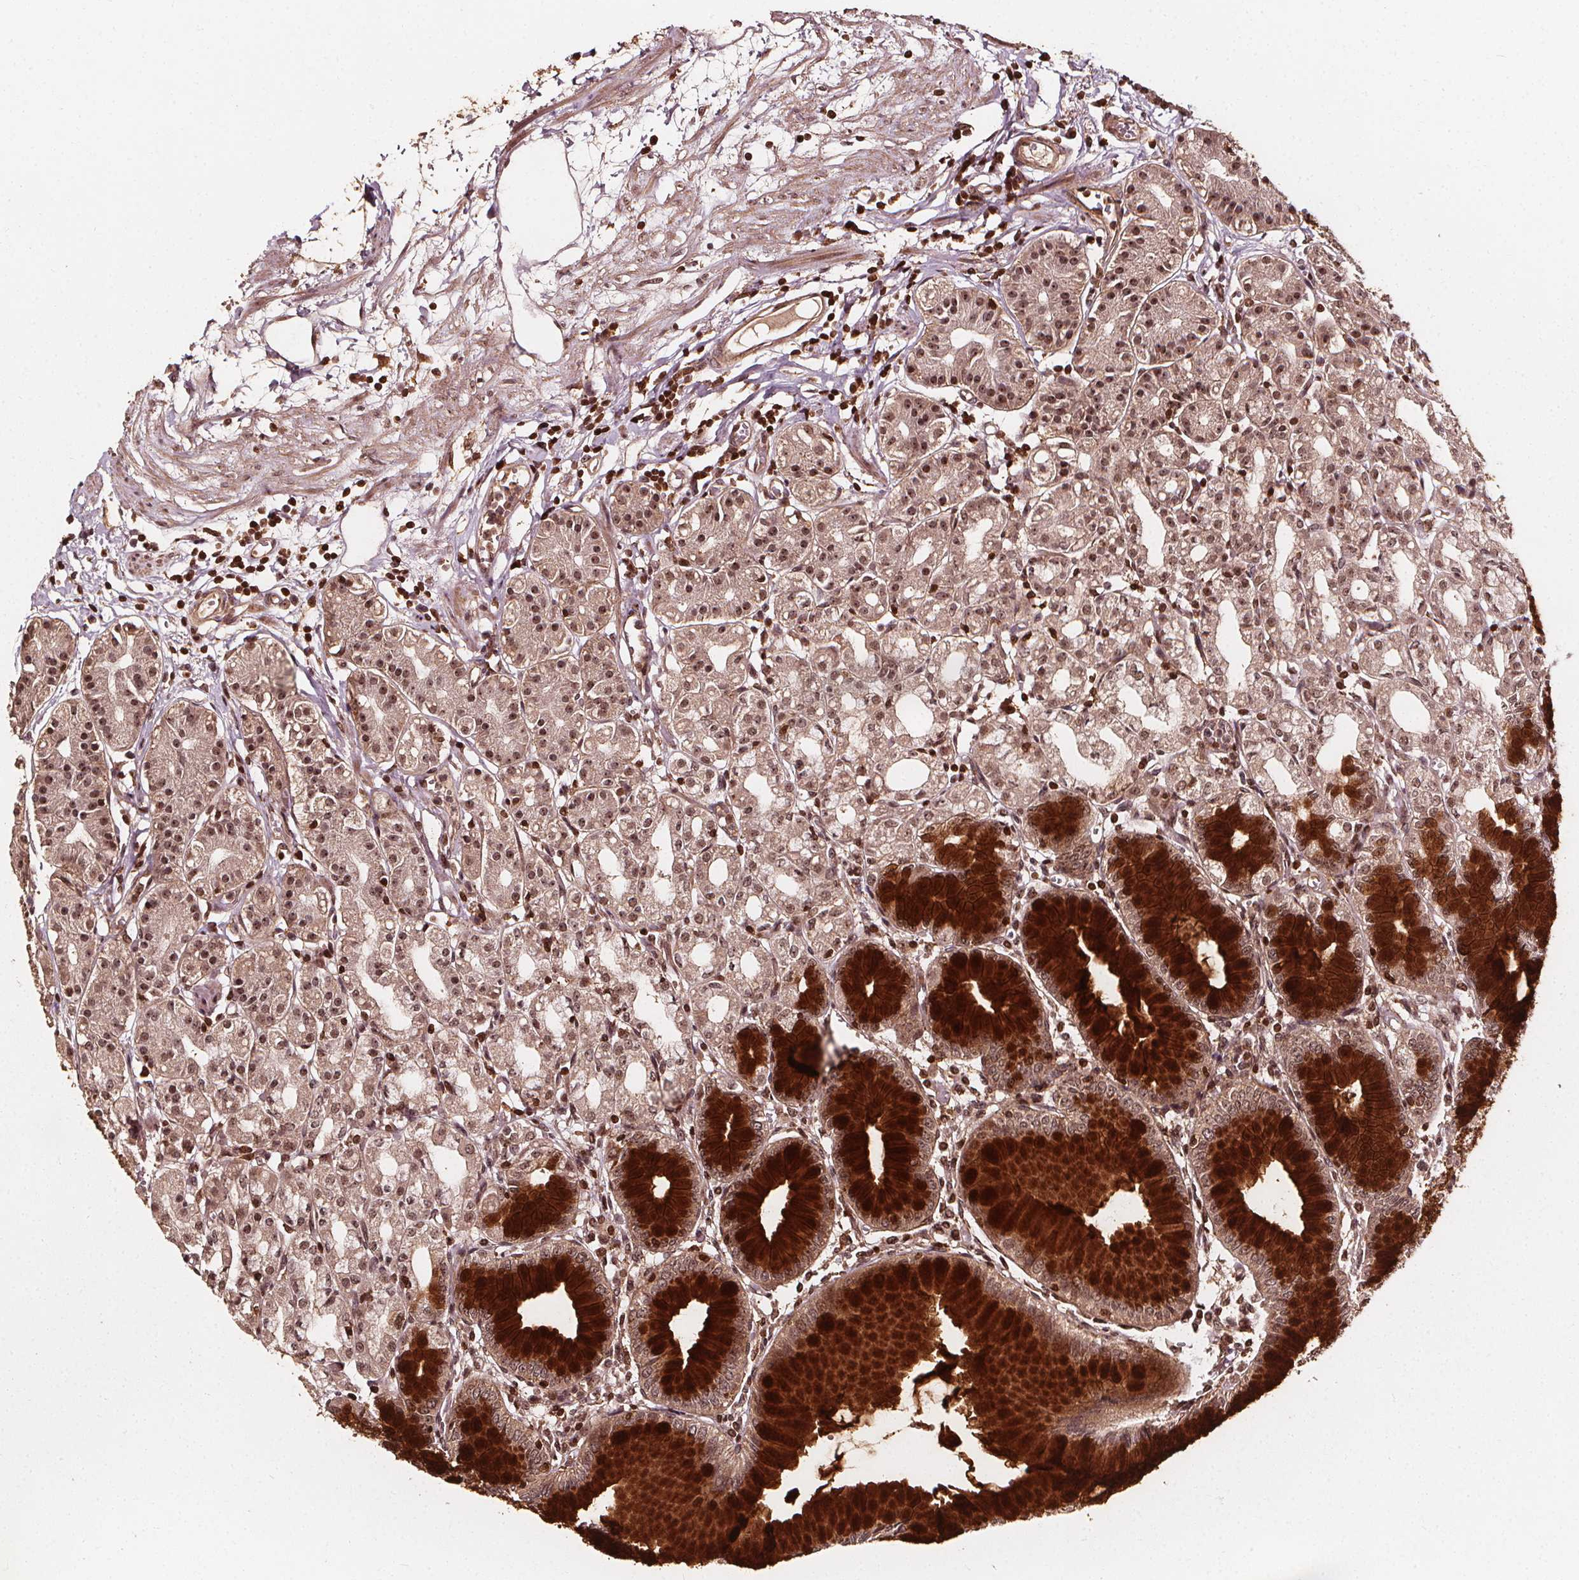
{"staining": {"intensity": "strong", "quantity": ">75%", "location": "cytoplasmic/membranous,nuclear"}, "tissue": "stomach", "cell_type": "Glandular cells", "image_type": "normal", "snomed": [{"axis": "morphology", "description": "Normal tissue, NOS"}, {"axis": "topography", "description": "Skeletal muscle"}, {"axis": "topography", "description": "Stomach"}], "caption": "Immunohistochemistry (IHC) (DAB (3,3'-diaminobenzidine)) staining of normal stomach reveals strong cytoplasmic/membranous,nuclear protein expression in about >75% of glandular cells.", "gene": "EXOSC9", "patient": {"sex": "female", "age": 57}}